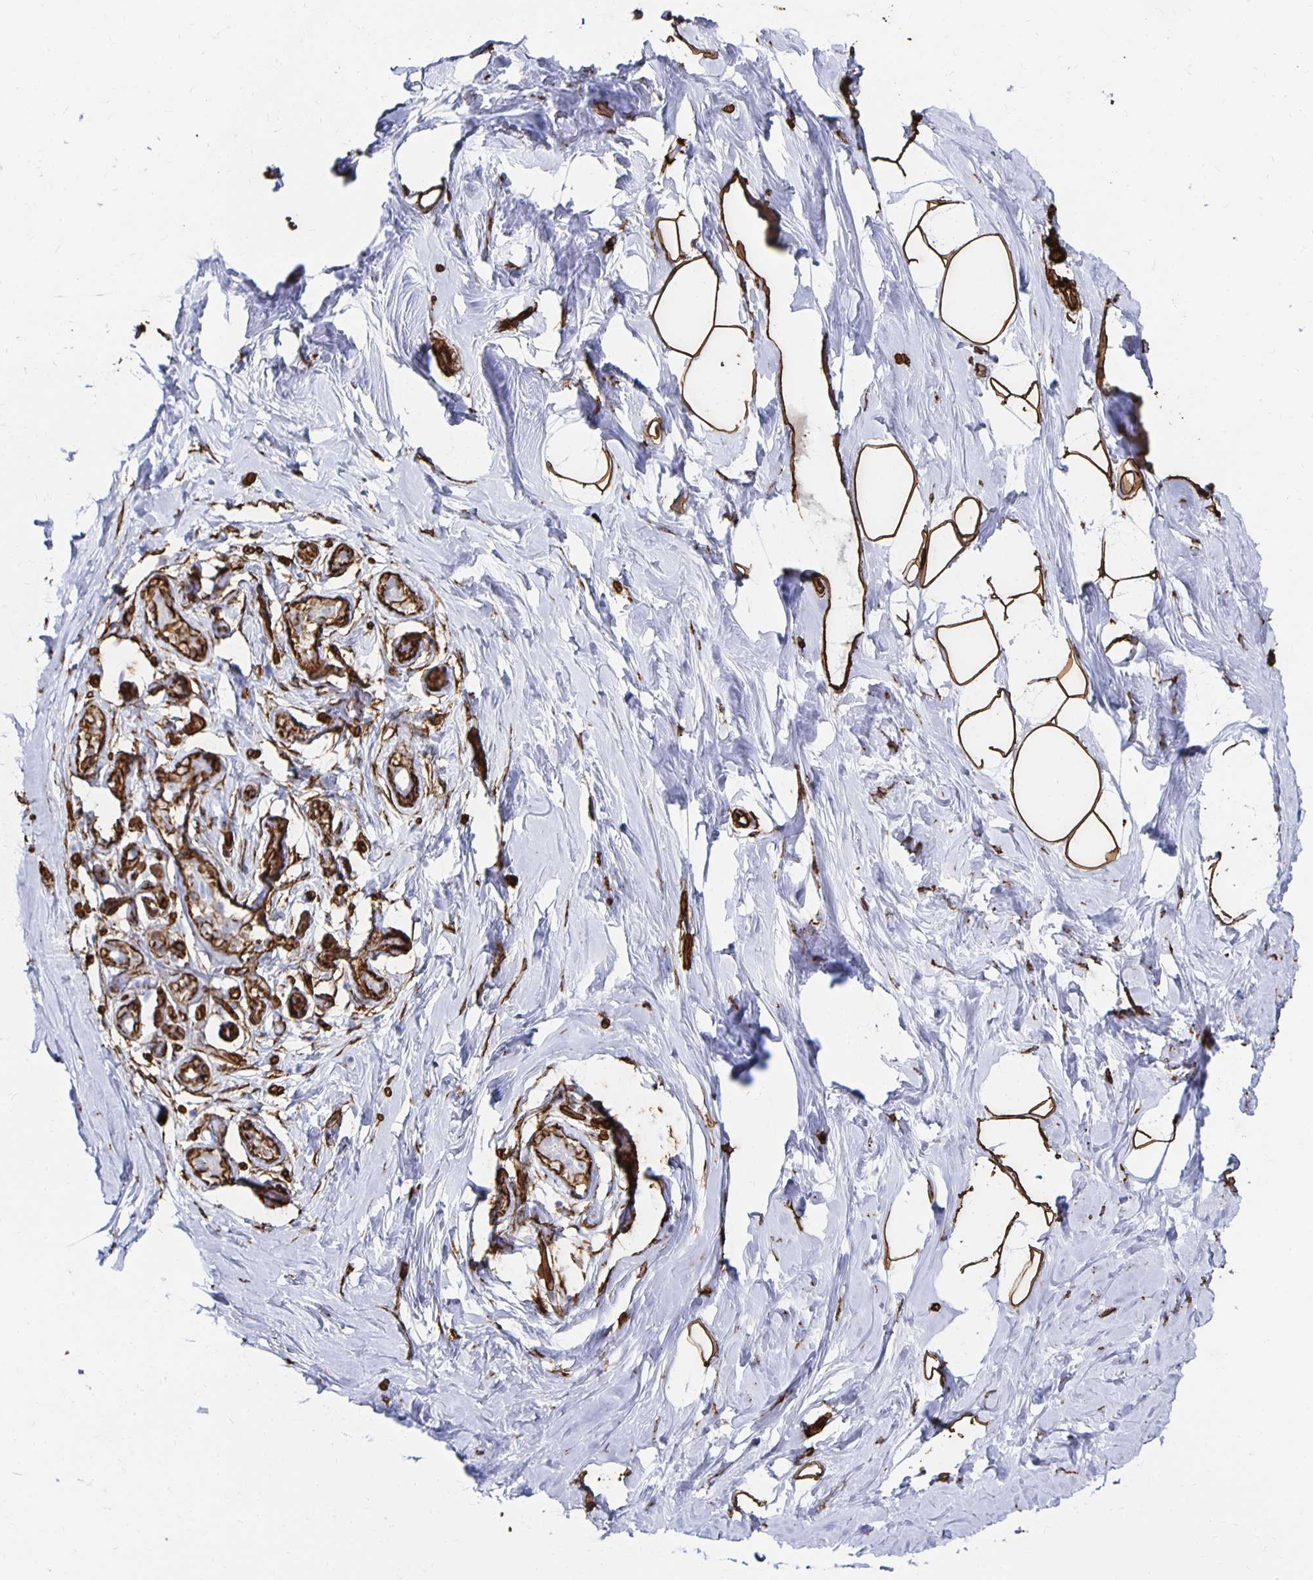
{"staining": {"intensity": "strong", "quantity": ">75%", "location": "cytoplasmic/membranous"}, "tissue": "breast", "cell_type": "Adipocytes", "image_type": "normal", "snomed": [{"axis": "morphology", "description": "Normal tissue, NOS"}, {"axis": "topography", "description": "Breast"}], "caption": "An image of breast stained for a protein demonstrates strong cytoplasmic/membranous brown staining in adipocytes. The protein of interest is shown in brown color, while the nuclei are stained blue.", "gene": "VIPR2", "patient": {"sex": "female", "age": 32}}